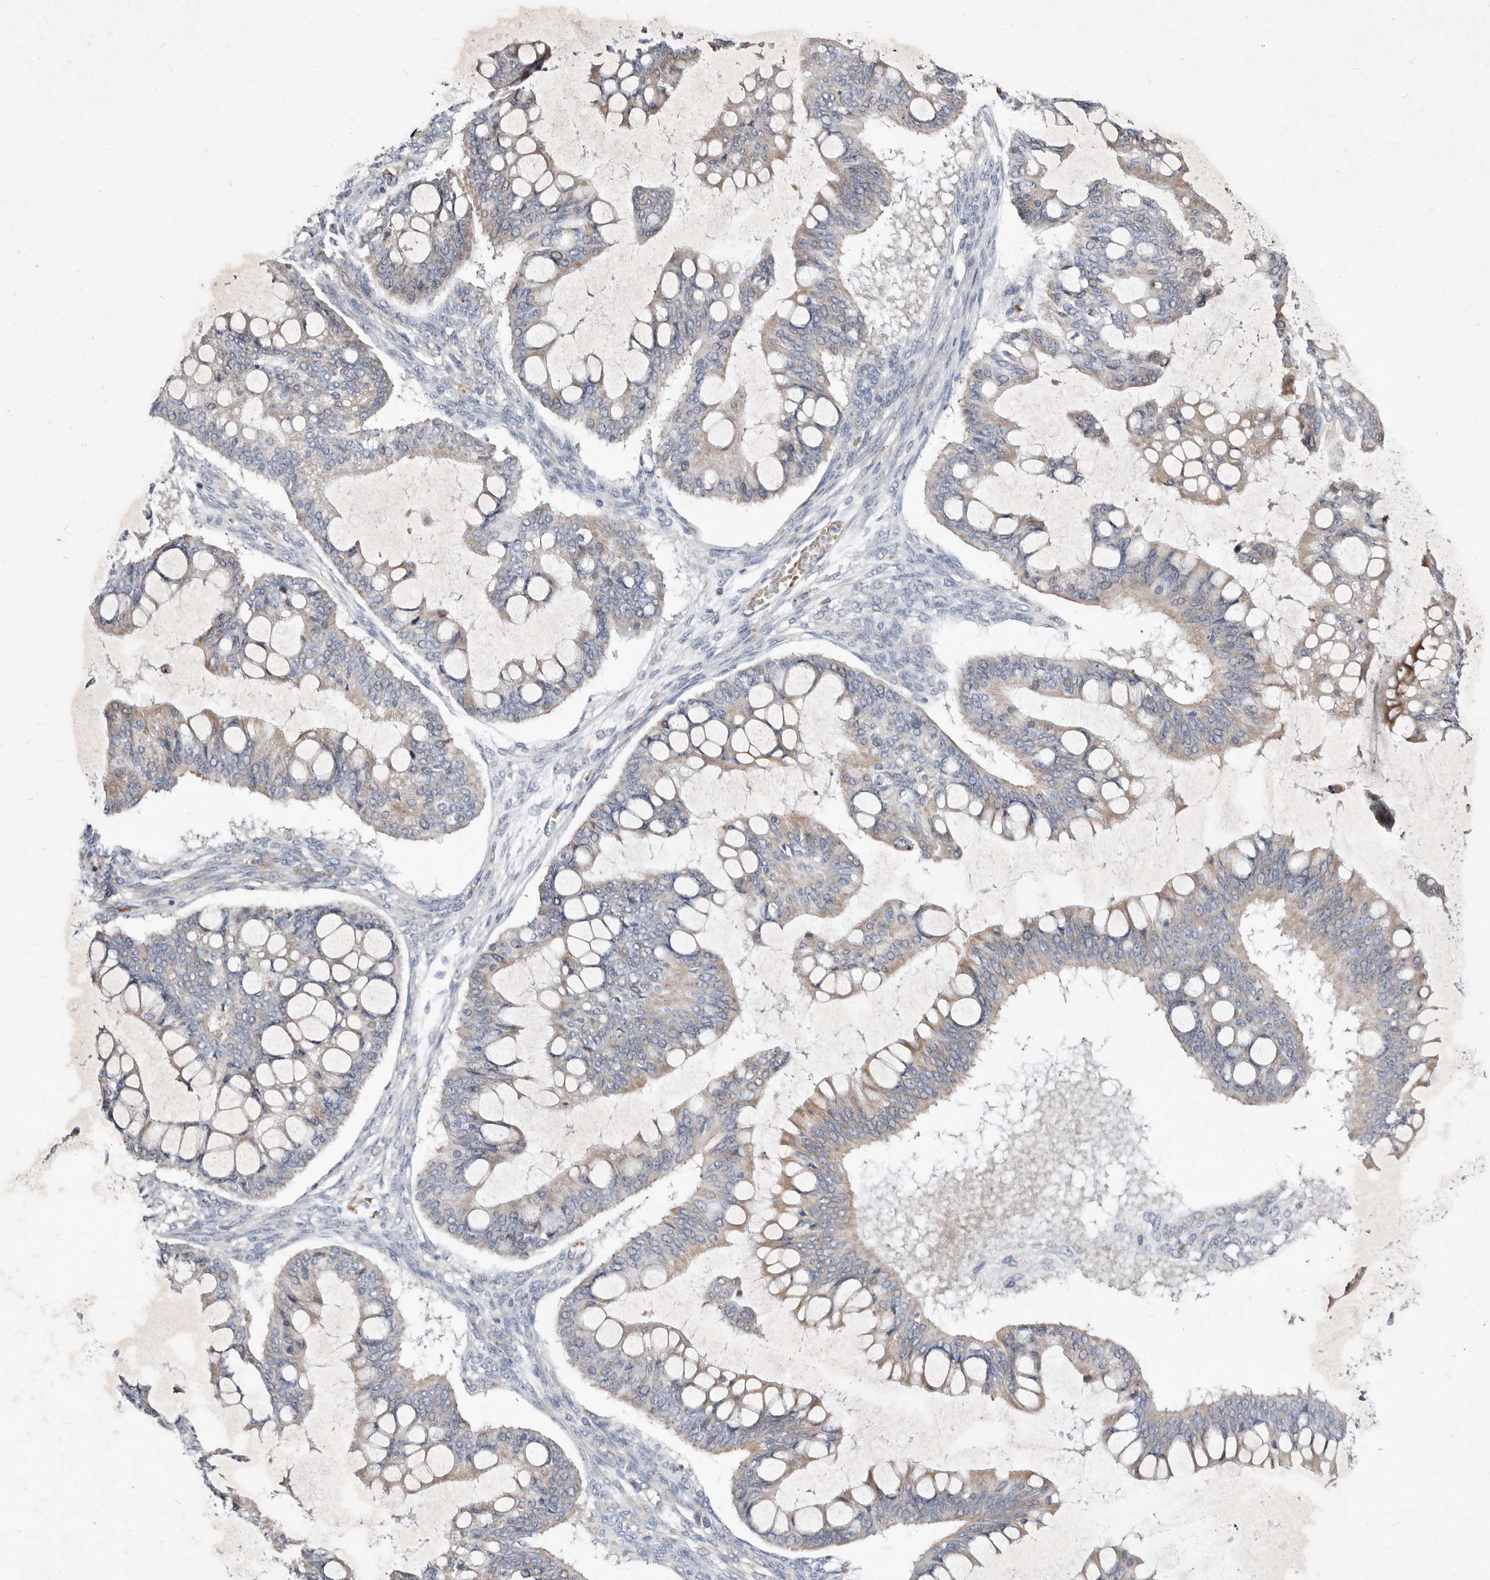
{"staining": {"intensity": "weak", "quantity": "25%-75%", "location": "cytoplasmic/membranous"}, "tissue": "ovarian cancer", "cell_type": "Tumor cells", "image_type": "cancer", "snomed": [{"axis": "morphology", "description": "Cystadenocarcinoma, mucinous, NOS"}, {"axis": "topography", "description": "Ovary"}], "caption": "Weak cytoplasmic/membranous positivity is identified in approximately 25%-75% of tumor cells in ovarian cancer (mucinous cystadenocarcinoma). (Brightfield microscopy of DAB IHC at high magnification).", "gene": "SLC25A20", "patient": {"sex": "female", "age": 73}}